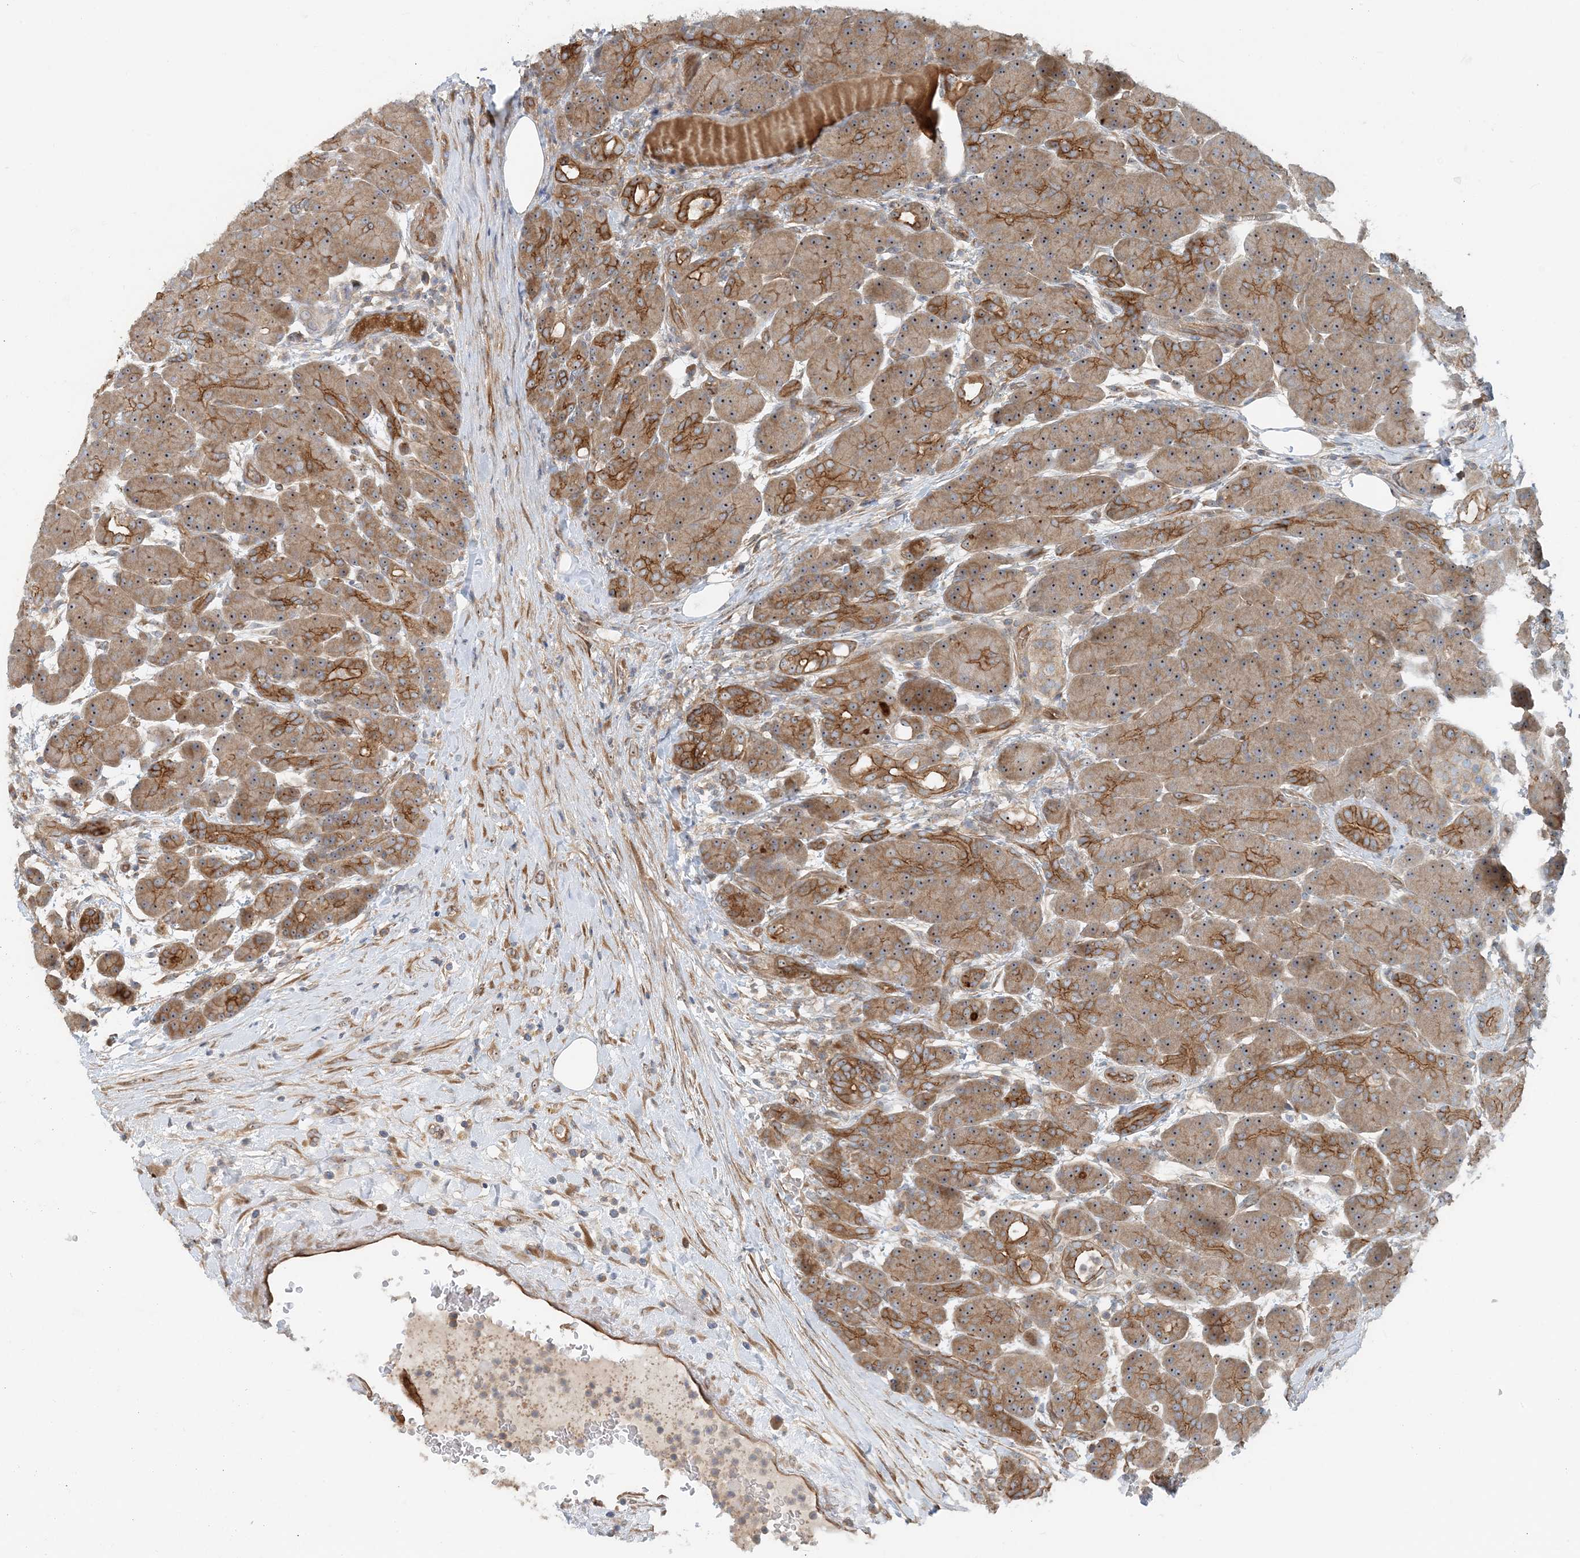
{"staining": {"intensity": "moderate", "quantity": ">75%", "location": "cytoplasmic/membranous,nuclear"}, "tissue": "pancreas", "cell_type": "Exocrine glandular cells", "image_type": "normal", "snomed": [{"axis": "morphology", "description": "Normal tissue, NOS"}, {"axis": "topography", "description": "Pancreas"}], "caption": "The micrograph demonstrates immunohistochemical staining of unremarkable pancreas. There is moderate cytoplasmic/membranous,nuclear expression is appreciated in about >75% of exocrine glandular cells. (IHC, brightfield microscopy, high magnification).", "gene": "MYL5", "patient": {"sex": "male", "age": 63}}